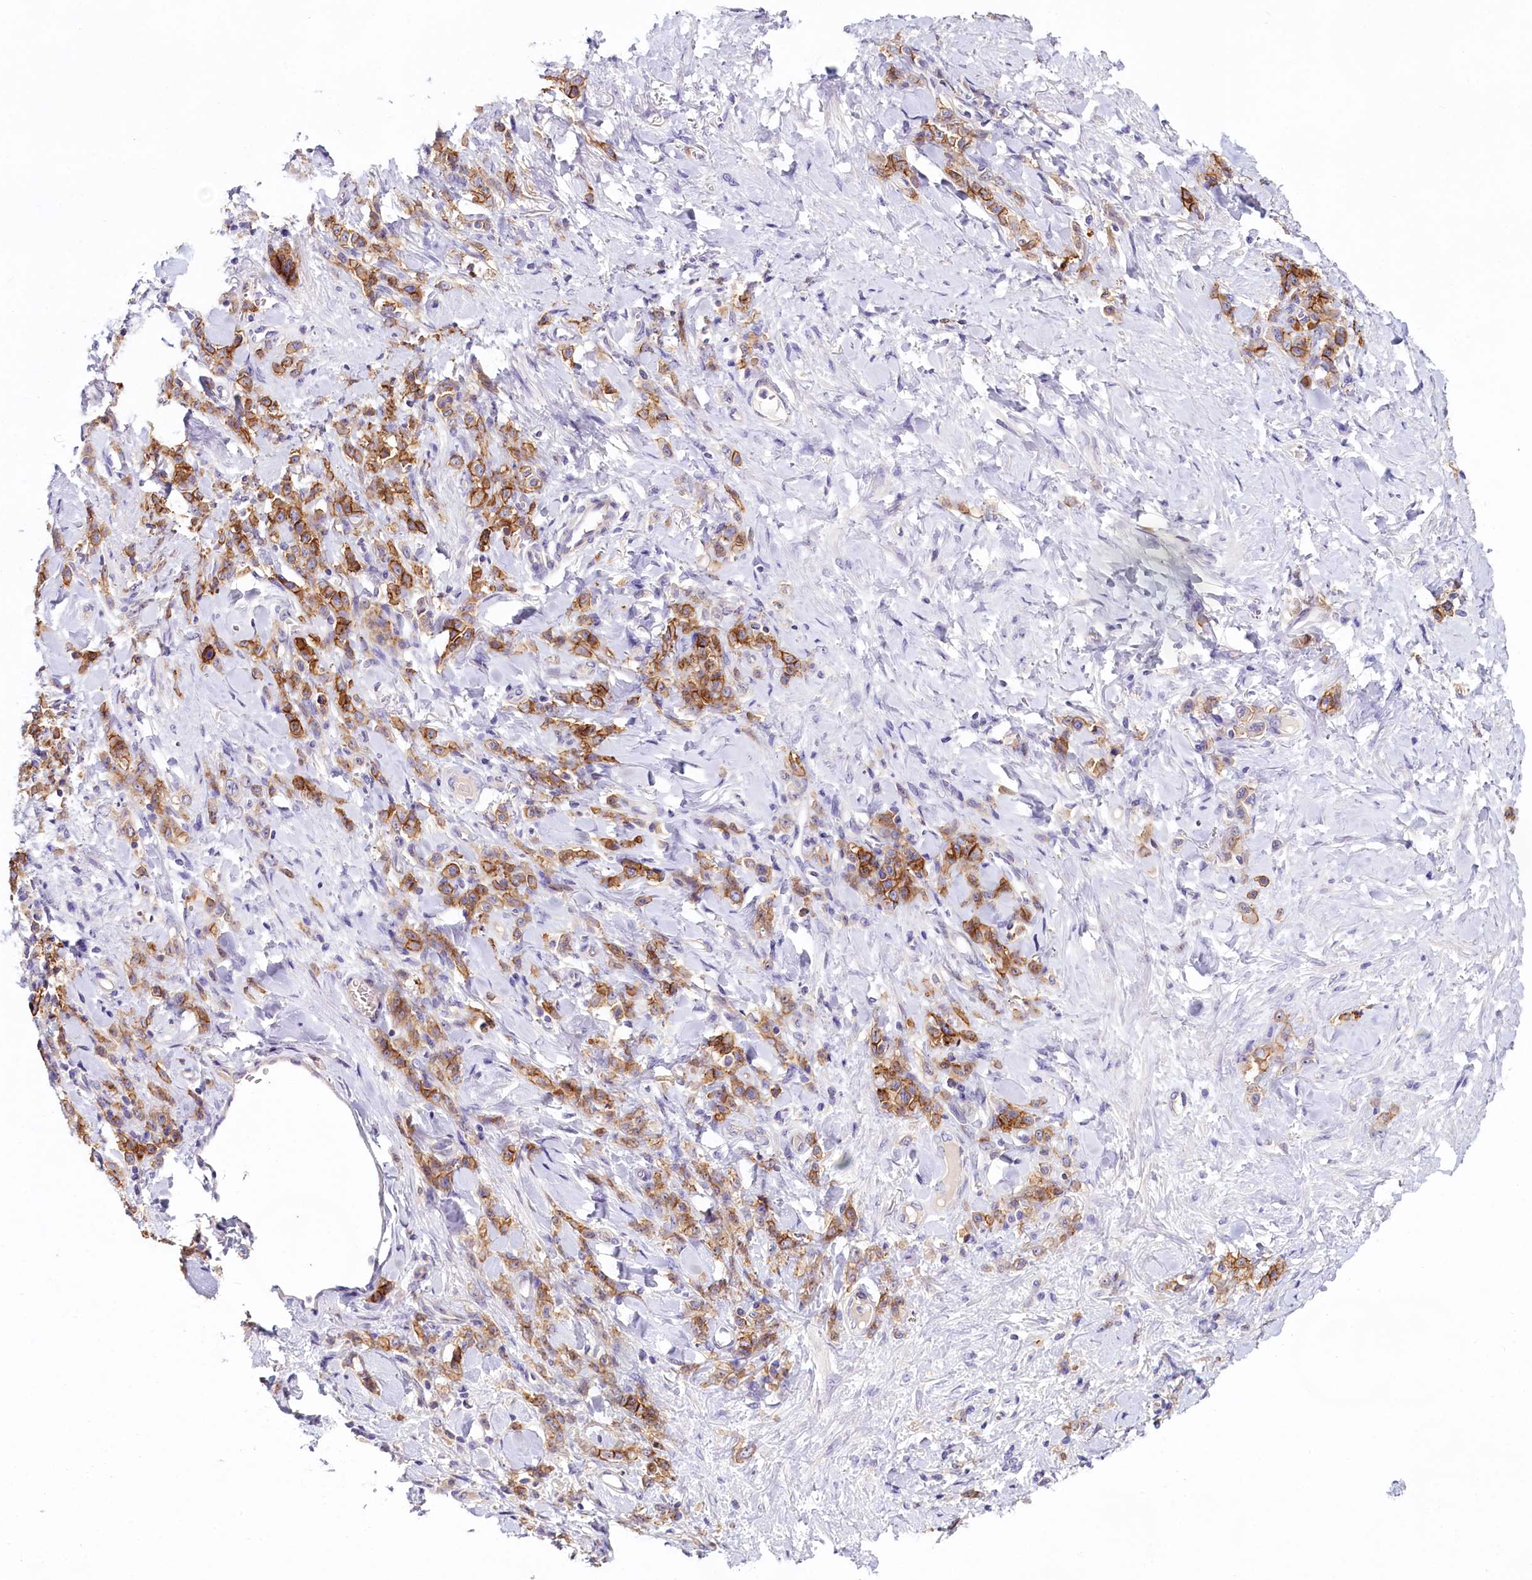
{"staining": {"intensity": "moderate", "quantity": ">75%", "location": "cytoplasmic/membranous"}, "tissue": "stomach cancer", "cell_type": "Tumor cells", "image_type": "cancer", "snomed": [{"axis": "morphology", "description": "Normal tissue, NOS"}, {"axis": "morphology", "description": "Adenocarcinoma, NOS"}, {"axis": "topography", "description": "Stomach"}], "caption": "A brown stain labels moderate cytoplasmic/membranous staining of a protein in human stomach cancer tumor cells.", "gene": "PDE6D", "patient": {"sex": "male", "age": 82}}